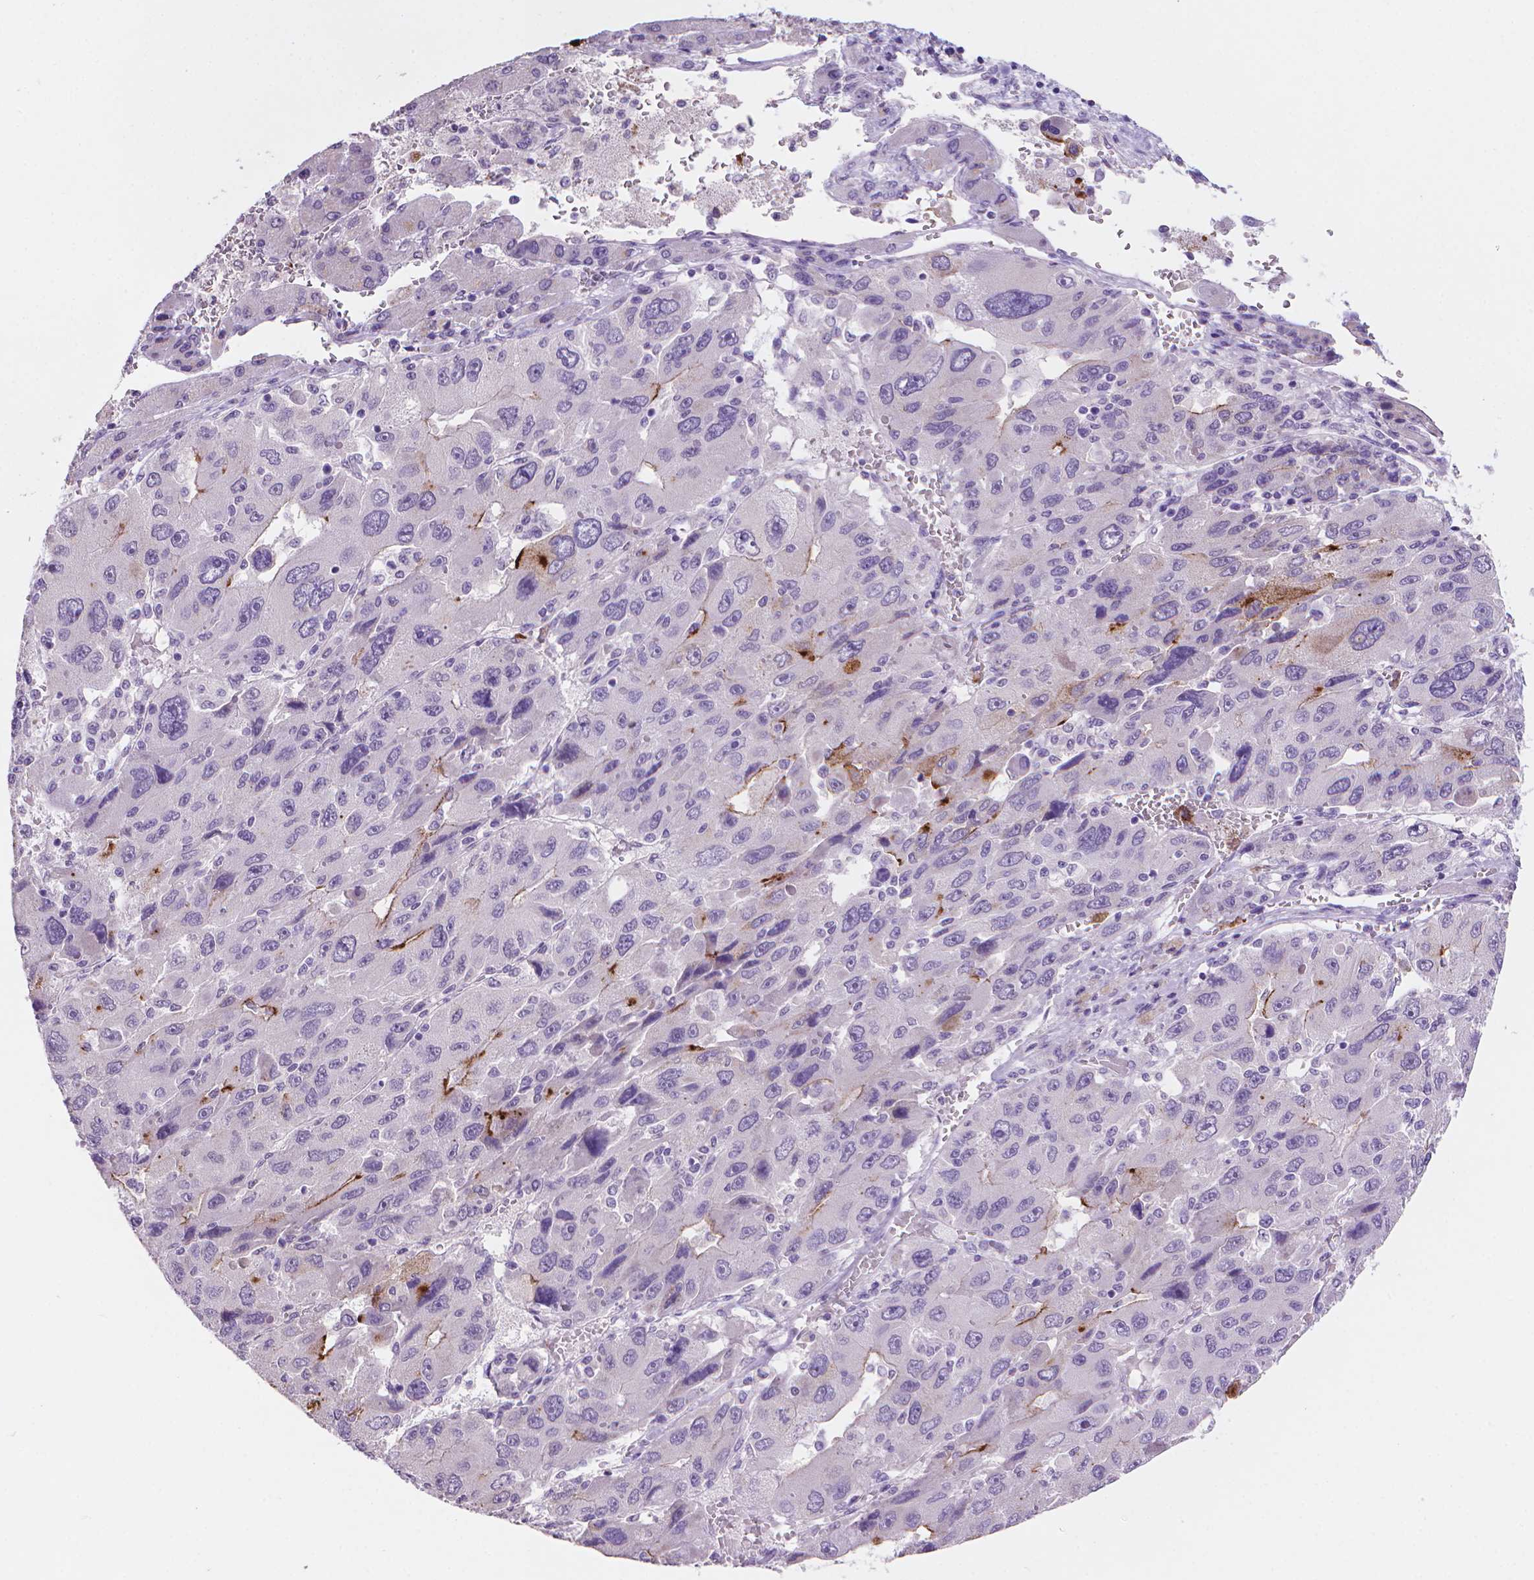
{"staining": {"intensity": "negative", "quantity": "none", "location": "none"}, "tissue": "liver cancer", "cell_type": "Tumor cells", "image_type": "cancer", "snomed": [{"axis": "morphology", "description": "Carcinoma, Hepatocellular, NOS"}, {"axis": "topography", "description": "Liver"}], "caption": "This histopathology image is of hepatocellular carcinoma (liver) stained with immunohistochemistry (IHC) to label a protein in brown with the nuclei are counter-stained blue. There is no staining in tumor cells.", "gene": "MUC1", "patient": {"sex": "female", "age": 41}}